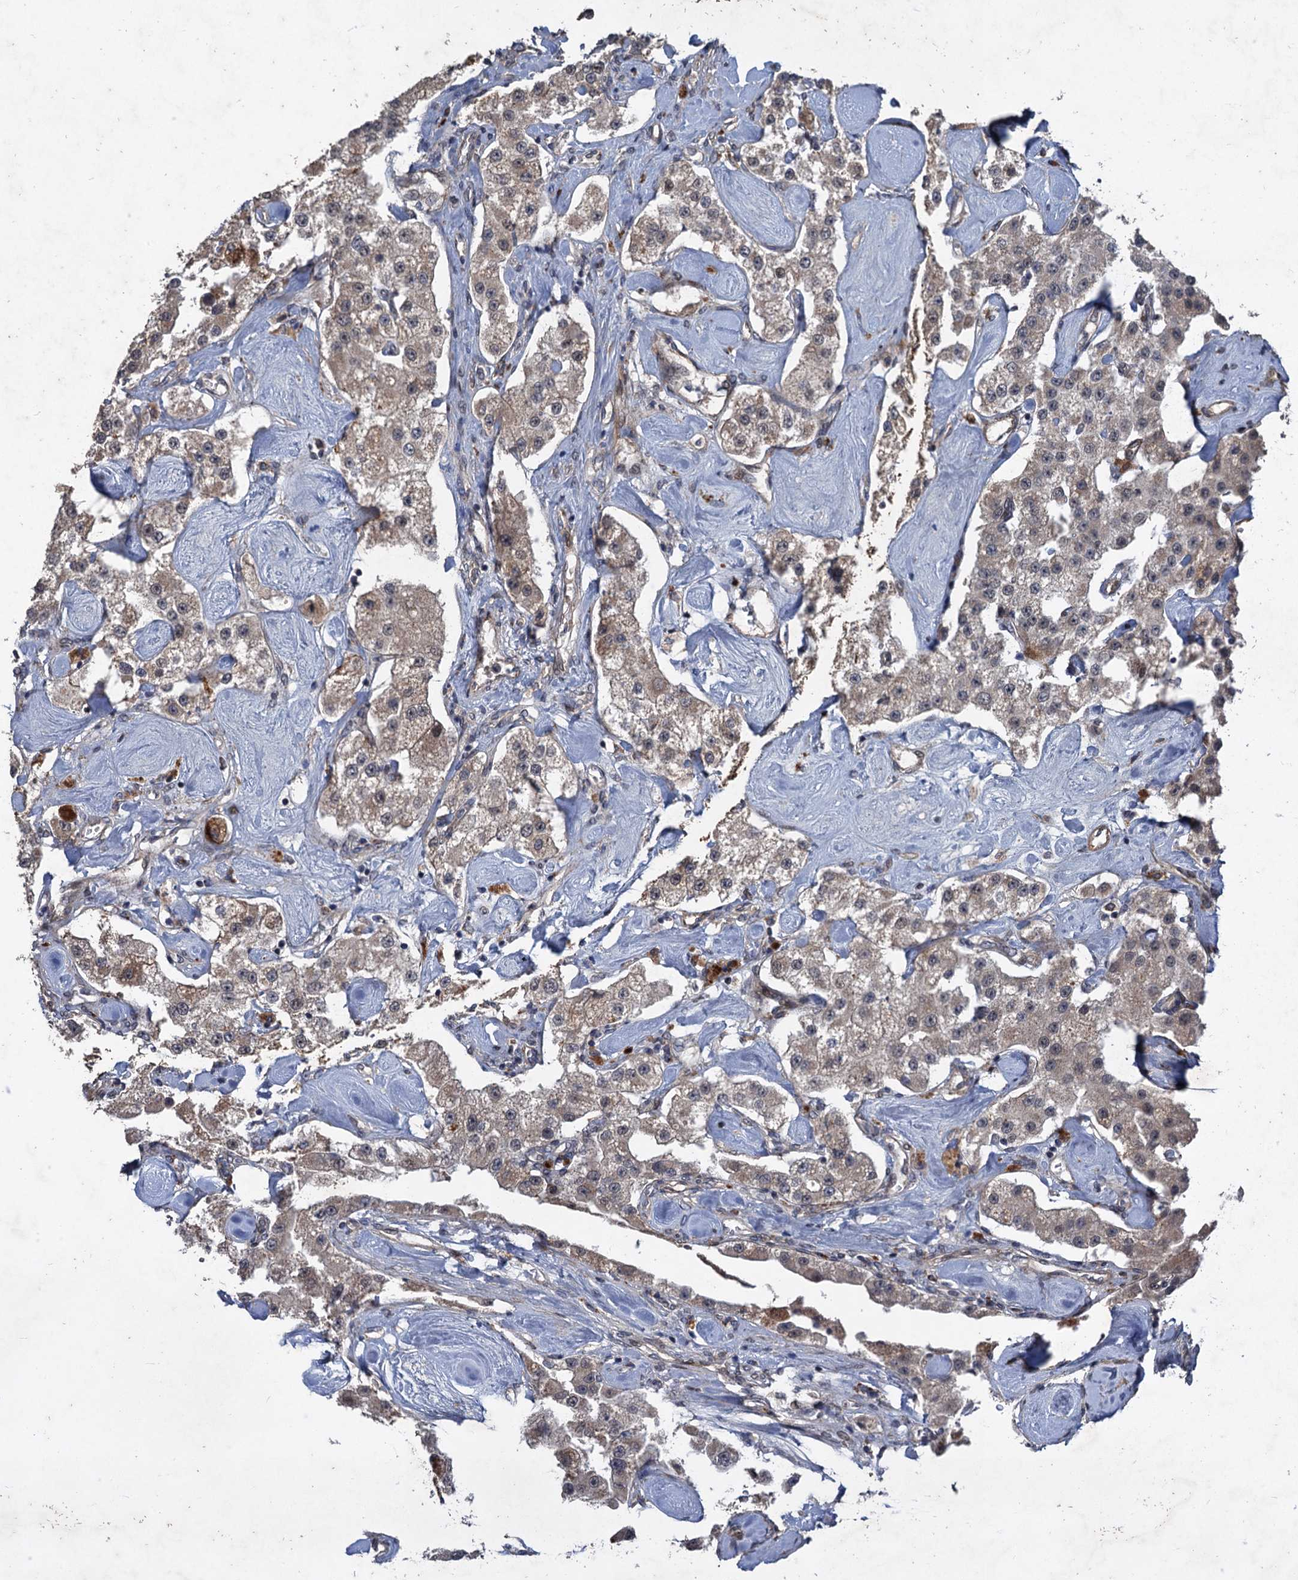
{"staining": {"intensity": "weak", "quantity": "<25%", "location": "cytoplasmic/membranous"}, "tissue": "carcinoid", "cell_type": "Tumor cells", "image_type": "cancer", "snomed": [{"axis": "morphology", "description": "Carcinoid, malignant, NOS"}, {"axis": "topography", "description": "Pancreas"}], "caption": "High magnification brightfield microscopy of malignant carcinoid stained with DAB (brown) and counterstained with hematoxylin (blue): tumor cells show no significant positivity.", "gene": "NUDT22", "patient": {"sex": "male", "age": 41}}